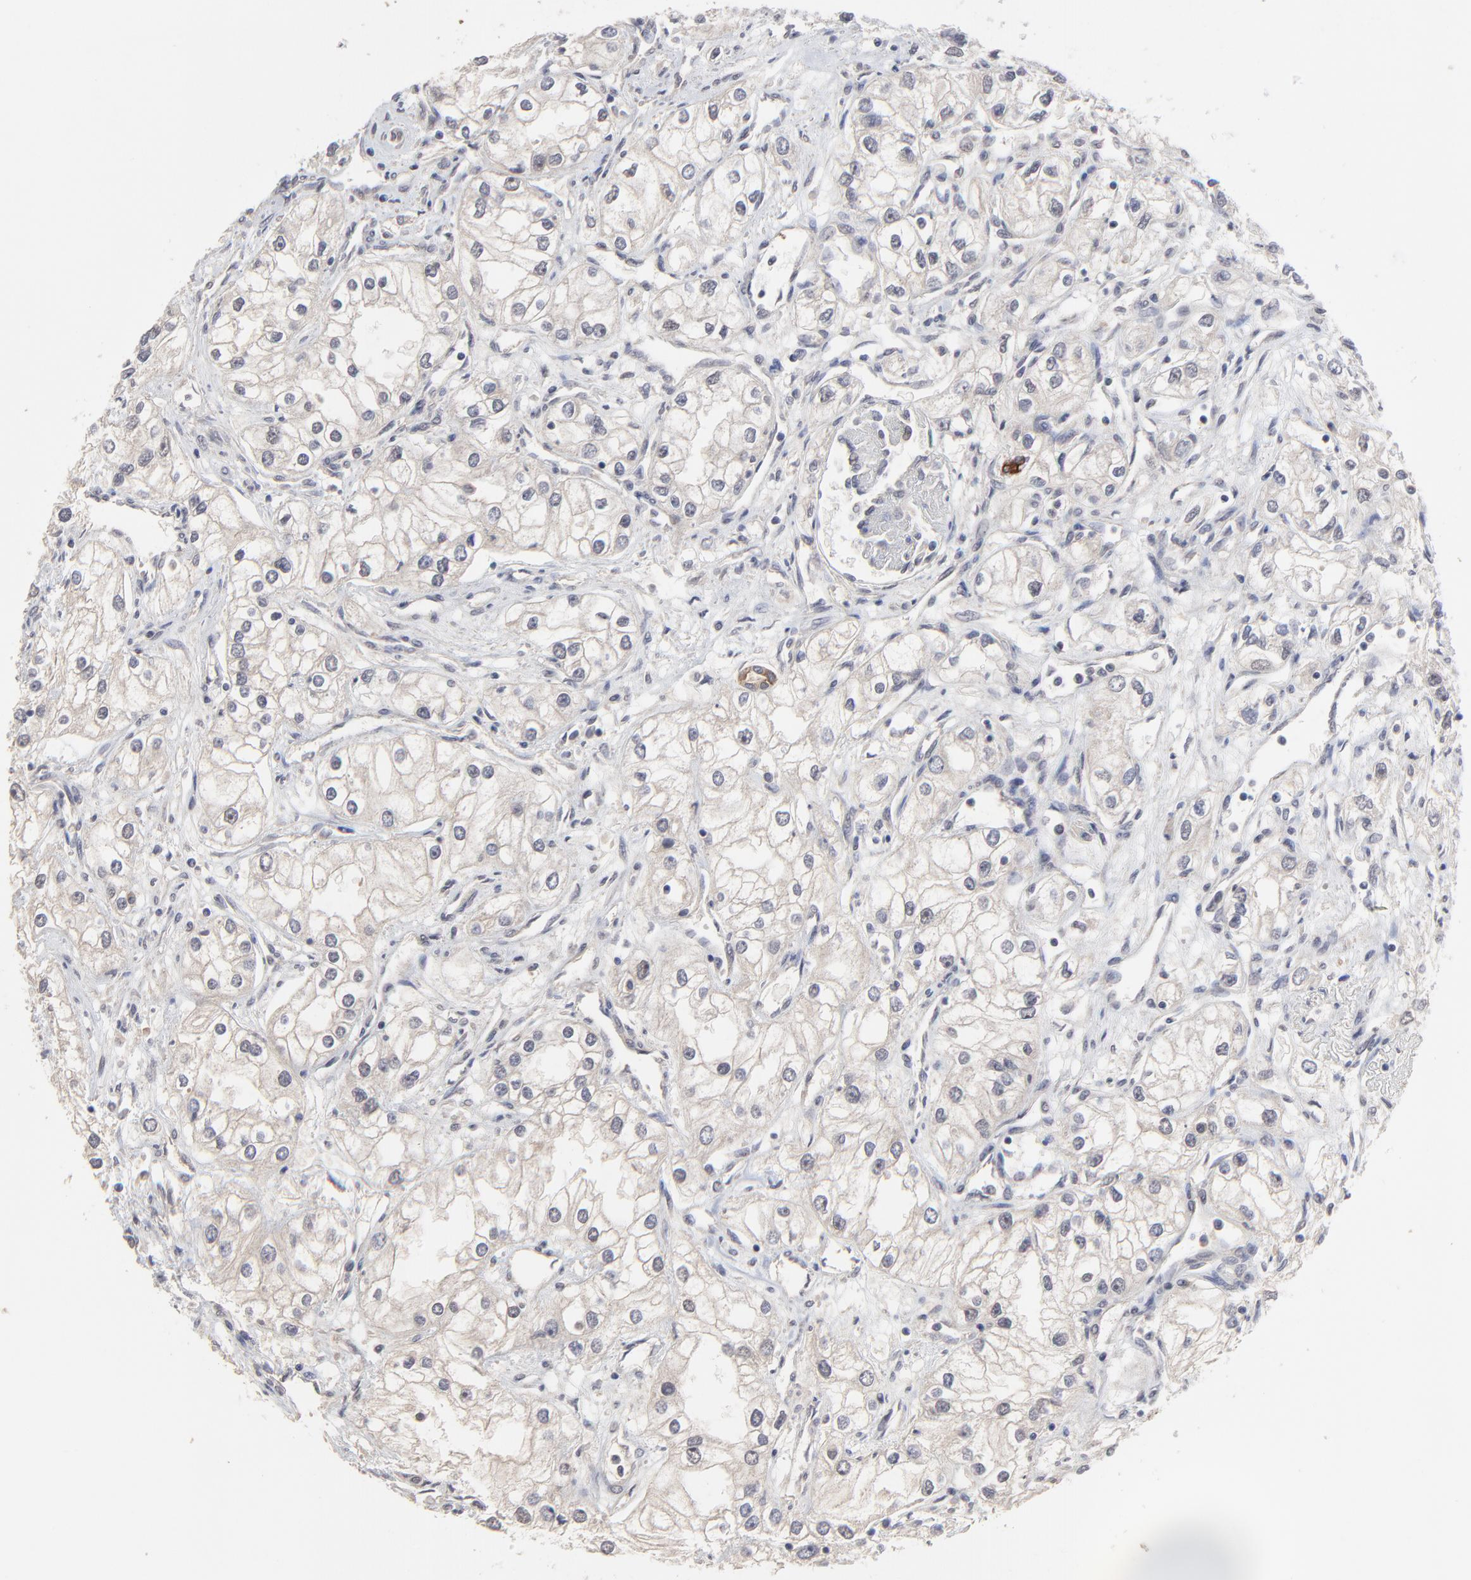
{"staining": {"intensity": "negative", "quantity": "none", "location": "none"}, "tissue": "renal cancer", "cell_type": "Tumor cells", "image_type": "cancer", "snomed": [{"axis": "morphology", "description": "Adenocarcinoma, NOS"}, {"axis": "topography", "description": "Kidney"}], "caption": "Protein analysis of renal adenocarcinoma displays no significant positivity in tumor cells.", "gene": "FAM199X", "patient": {"sex": "male", "age": 57}}